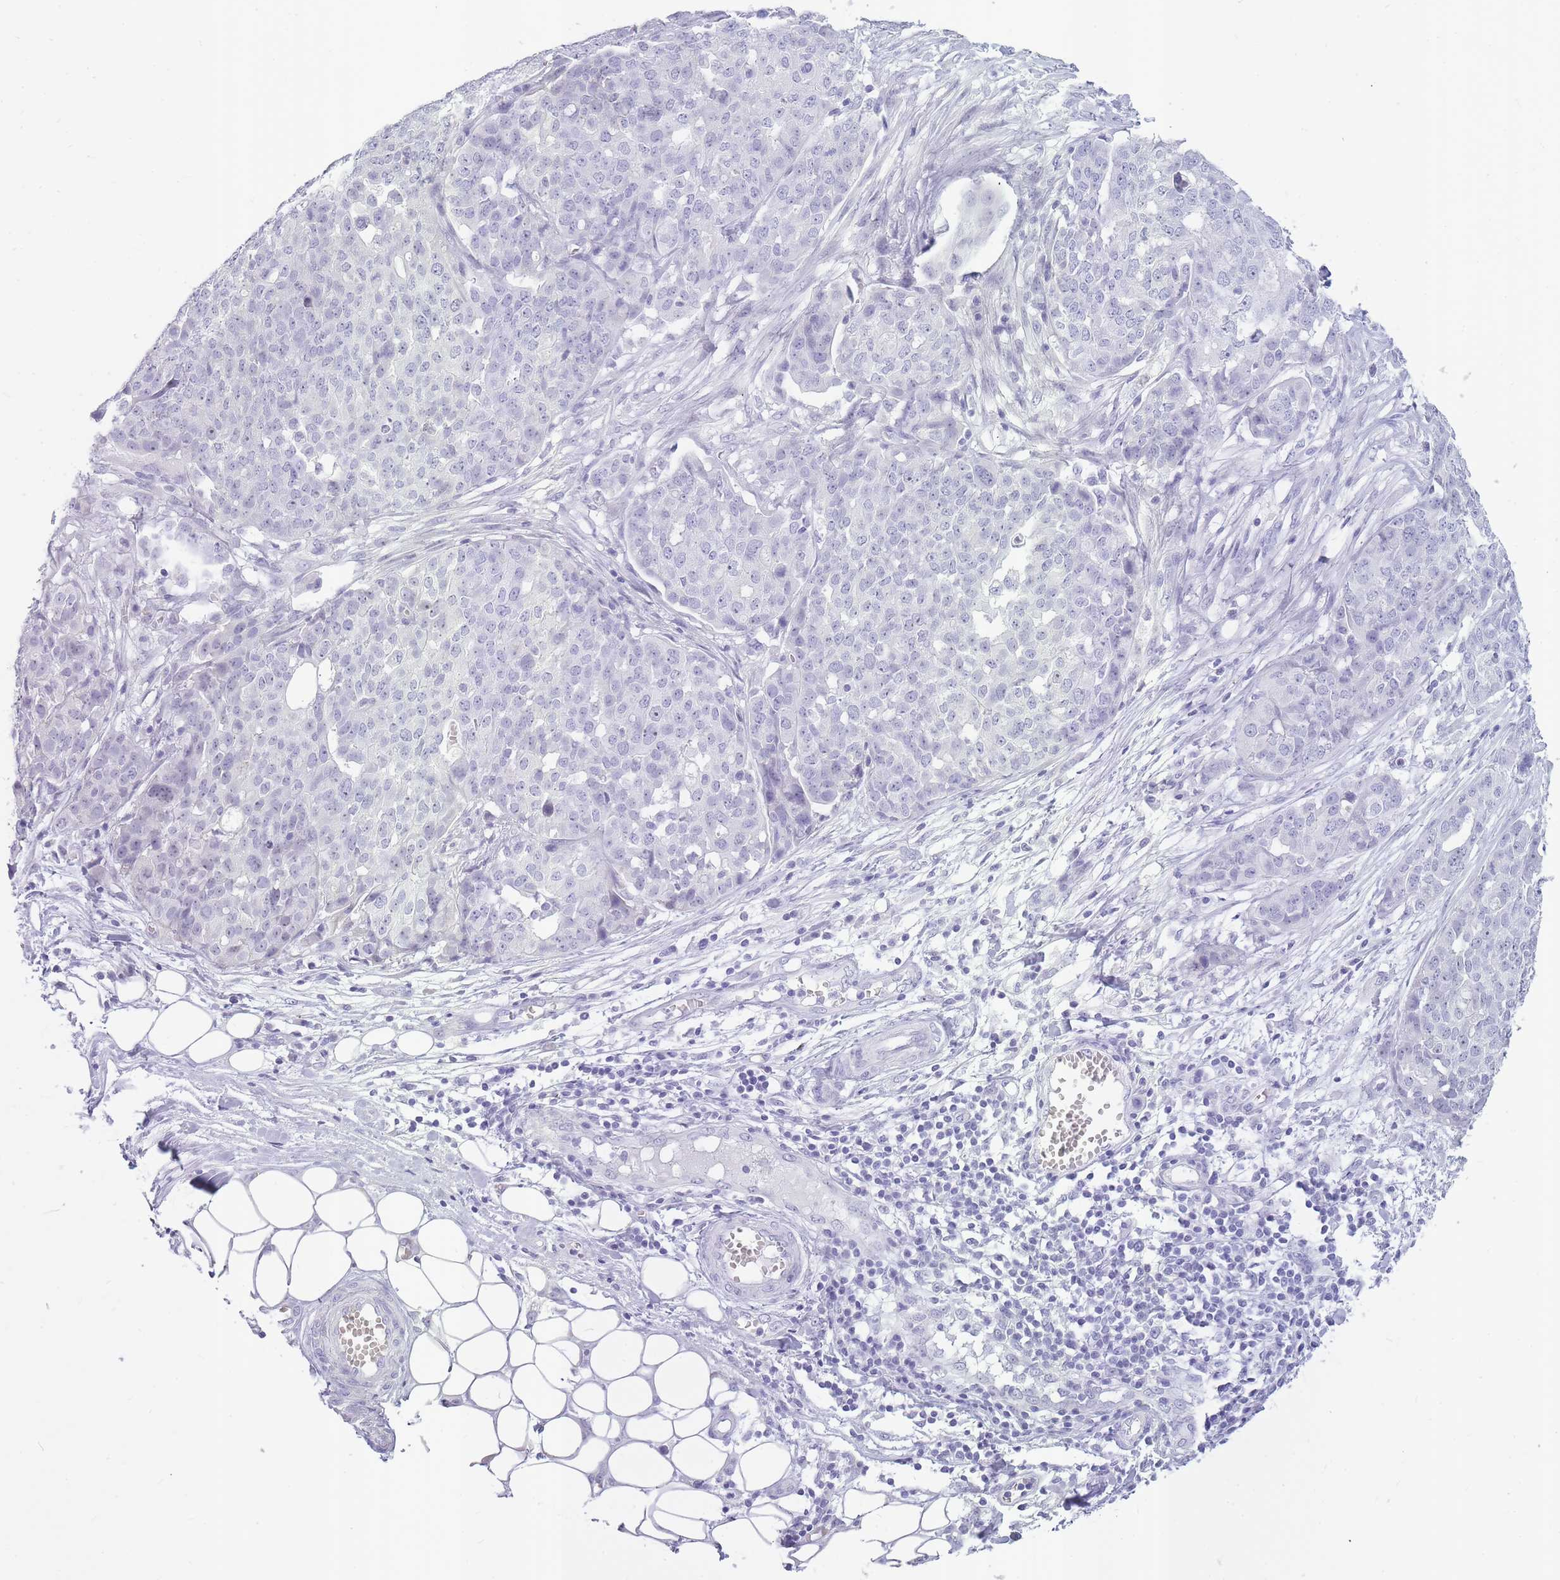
{"staining": {"intensity": "negative", "quantity": "none", "location": "none"}, "tissue": "ovarian cancer", "cell_type": "Tumor cells", "image_type": "cancer", "snomed": [{"axis": "morphology", "description": "Cystadenocarcinoma, serous, NOS"}, {"axis": "topography", "description": "Soft tissue"}, {"axis": "topography", "description": "Ovary"}], "caption": "The micrograph shows no significant expression in tumor cells of ovarian serous cystadenocarcinoma.", "gene": "INS", "patient": {"sex": "female", "age": 57}}